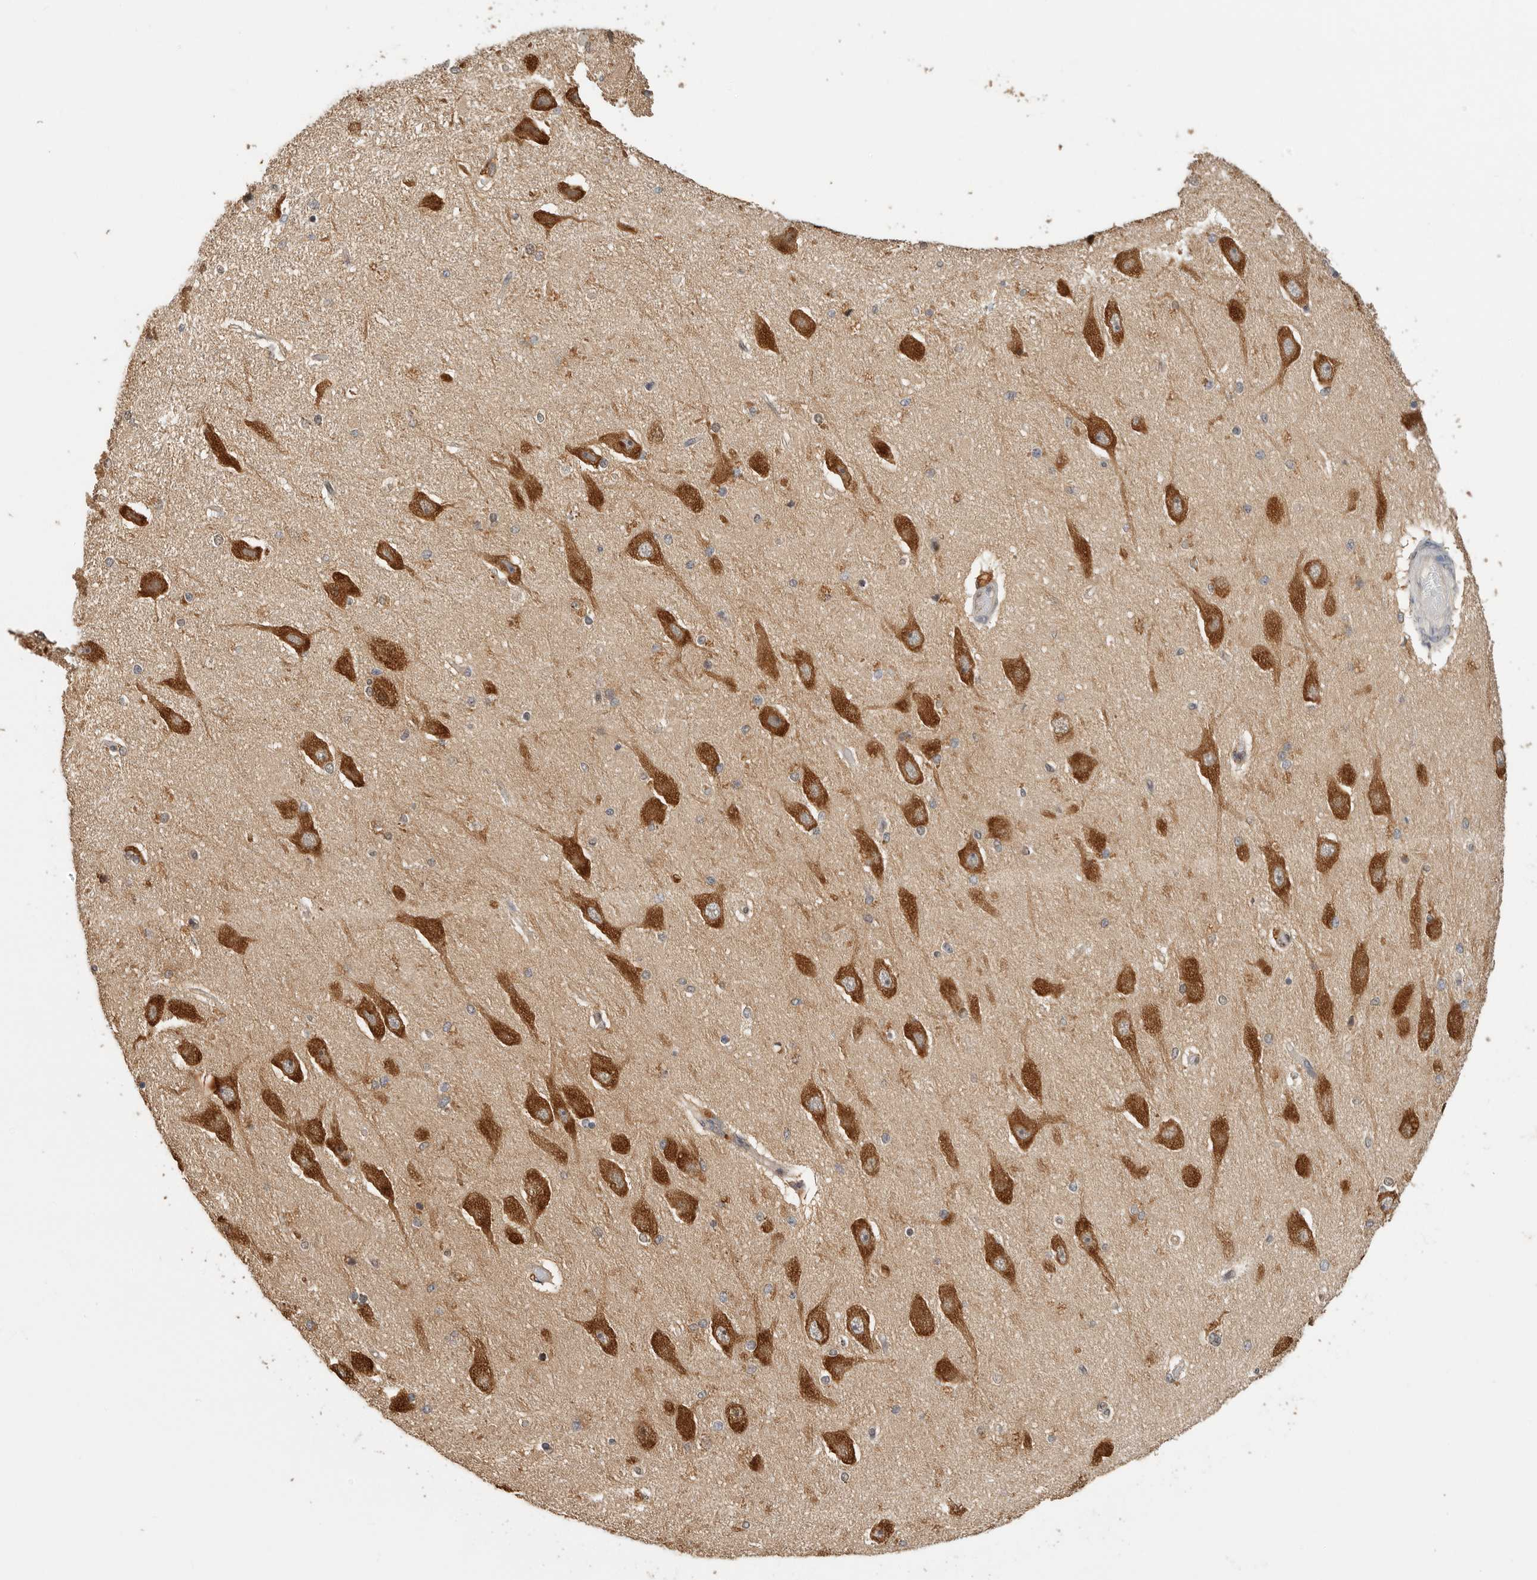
{"staining": {"intensity": "weak", "quantity": "<25%", "location": "cytoplasmic/membranous"}, "tissue": "hippocampus", "cell_type": "Glial cells", "image_type": "normal", "snomed": [{"axis": "morphology", "description": "Normal tissue, NOS"}, {"axis": "topography", "description": "Hippocampus"}], "caption": "IHC image of unremarkable hippocampus: hippocampus stained with DAB exhibits no significant protein staining in glial cells.", "gene": "CCT8", "patient": {"sex": "female", "age": 54}}